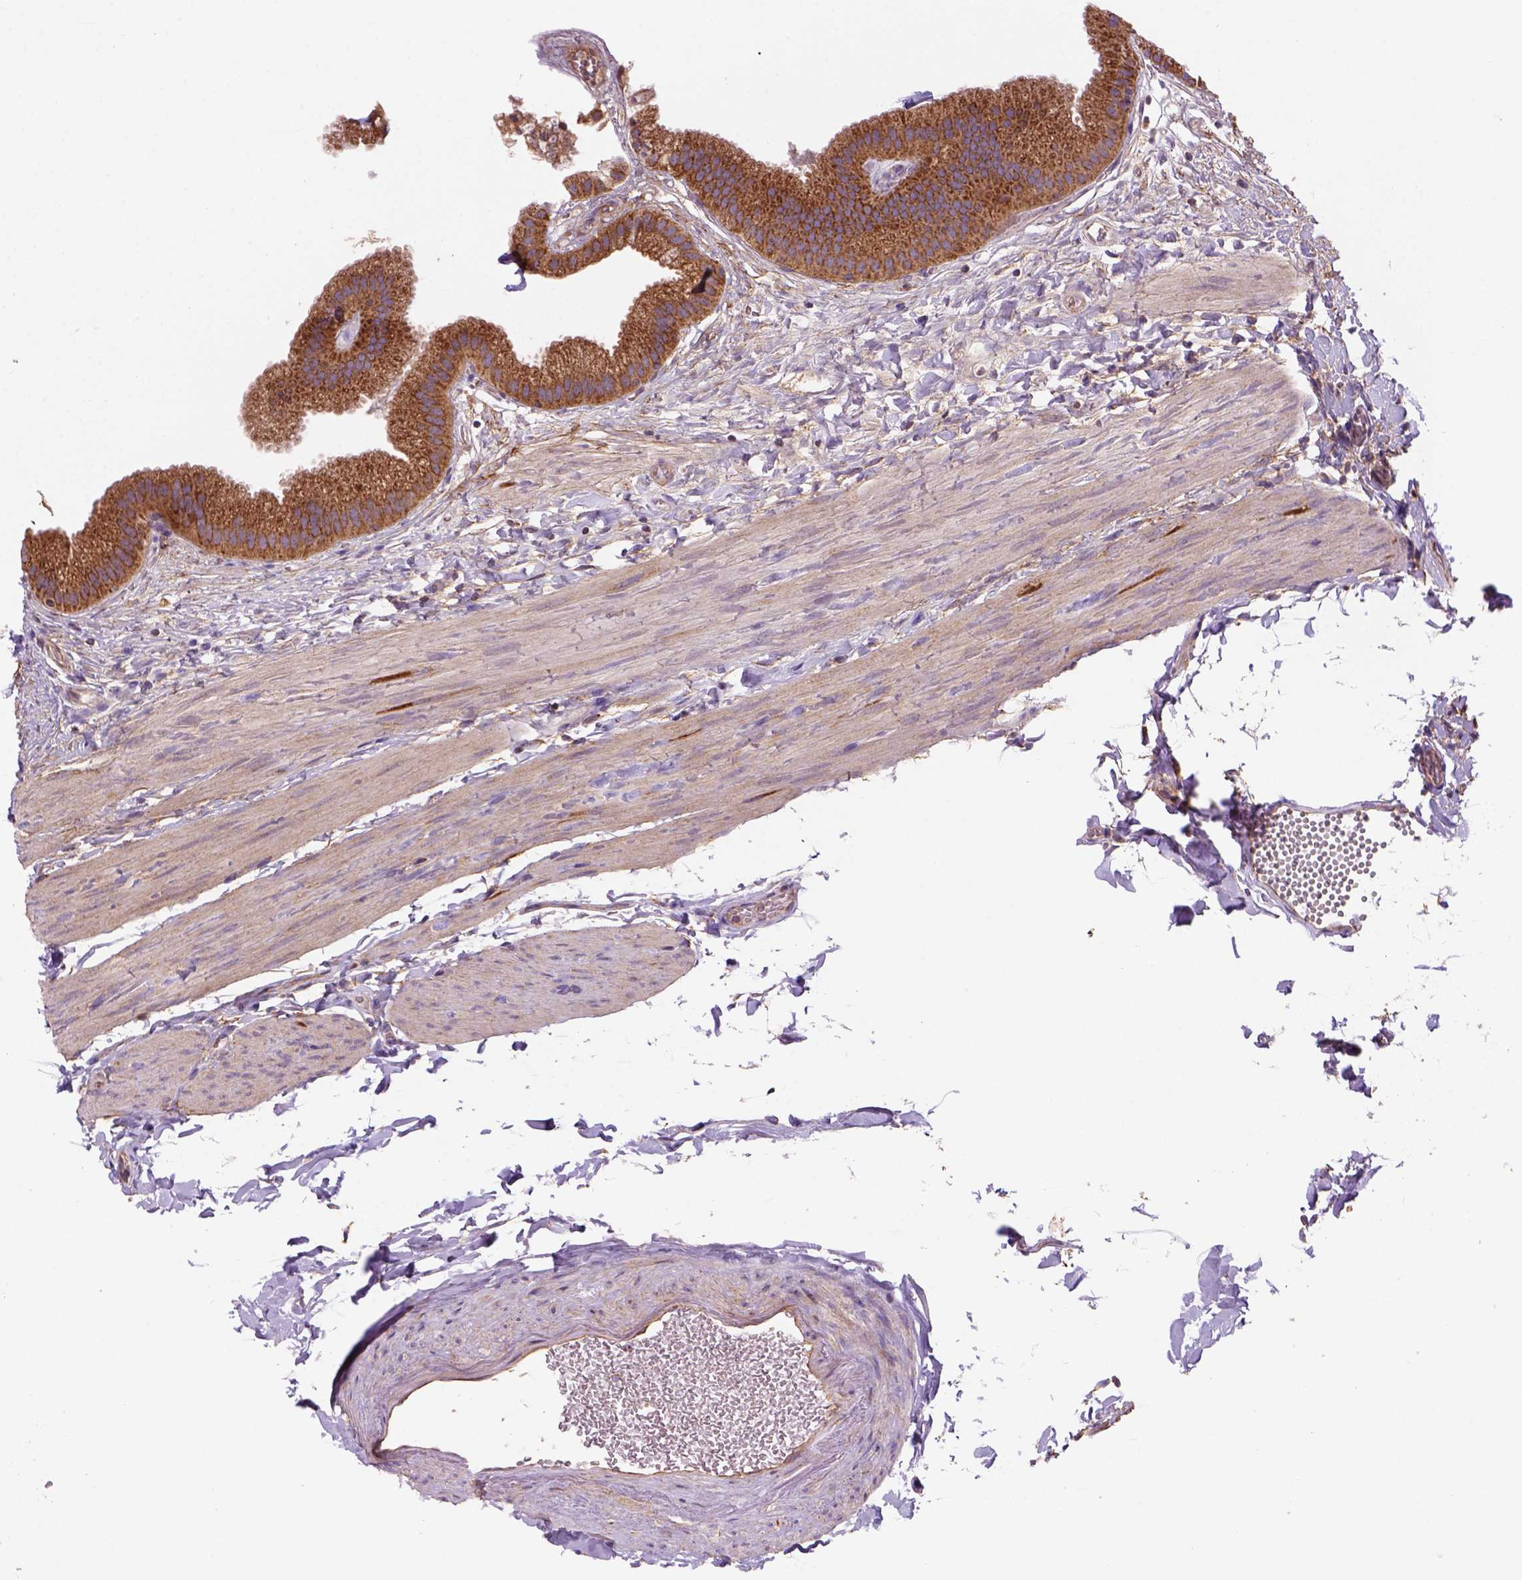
{"staining": {"intensity": "strong", "quantity": "25%-75%", "location": "cytoplasmic/membranous"}, "tissue": "gallbladder", "cell_type": "Glandular cells", "image_type": "normal", "snomed": [{"axis": "morphology", "description": "Normal tissue, NOS"}, {"axis": "topography", "description": "Gallbladder"}], "caption": "Brown immunohistochemical staining in normal human gallbladder displays strong cytoplasmic/membranous staining in approximately 25%-75% of glandular cells.", "gene": "WARS2", "patient": {"sex": "female", "age": 63}}